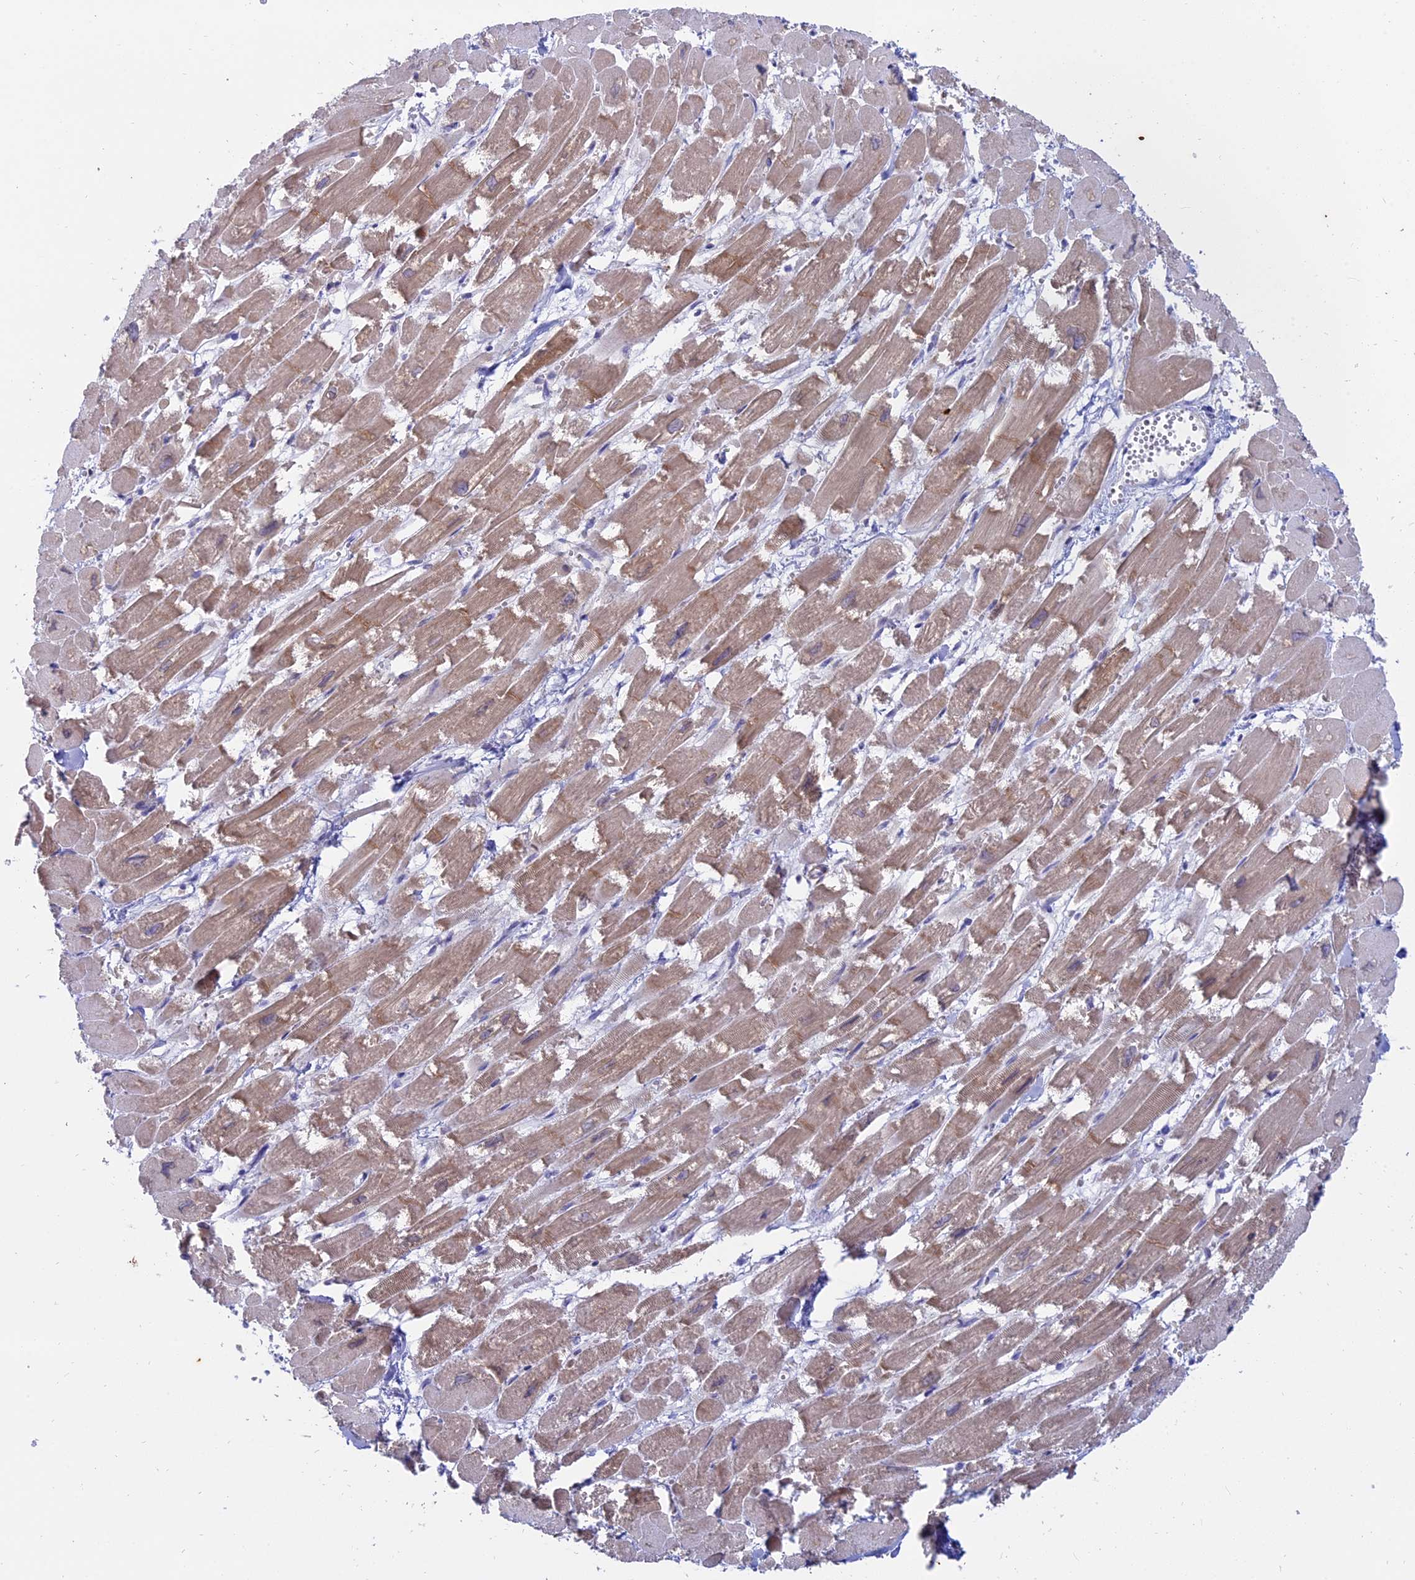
{"staining": {"intensity": "weak", "quantity": "25%-75%", "location": "cytoplasmic/membranous"}, "tissue": "heart muscle", "cell_type": "Cardiomyocytes", "image_type": "normal", "snomed": [{"axis": "morphology", "description": "Normal tissue, NOS"}, {"axis": "topography", "description": "Heart"}], "caption": "Protein expression analysis of normal heart muscle demonstrates weak cytoplasmic/membranous positivity in approximately 25%-75% of cardiomyocytes.", "gene": "MYO5B", "patient": {"sex": "male", "age": 54}}